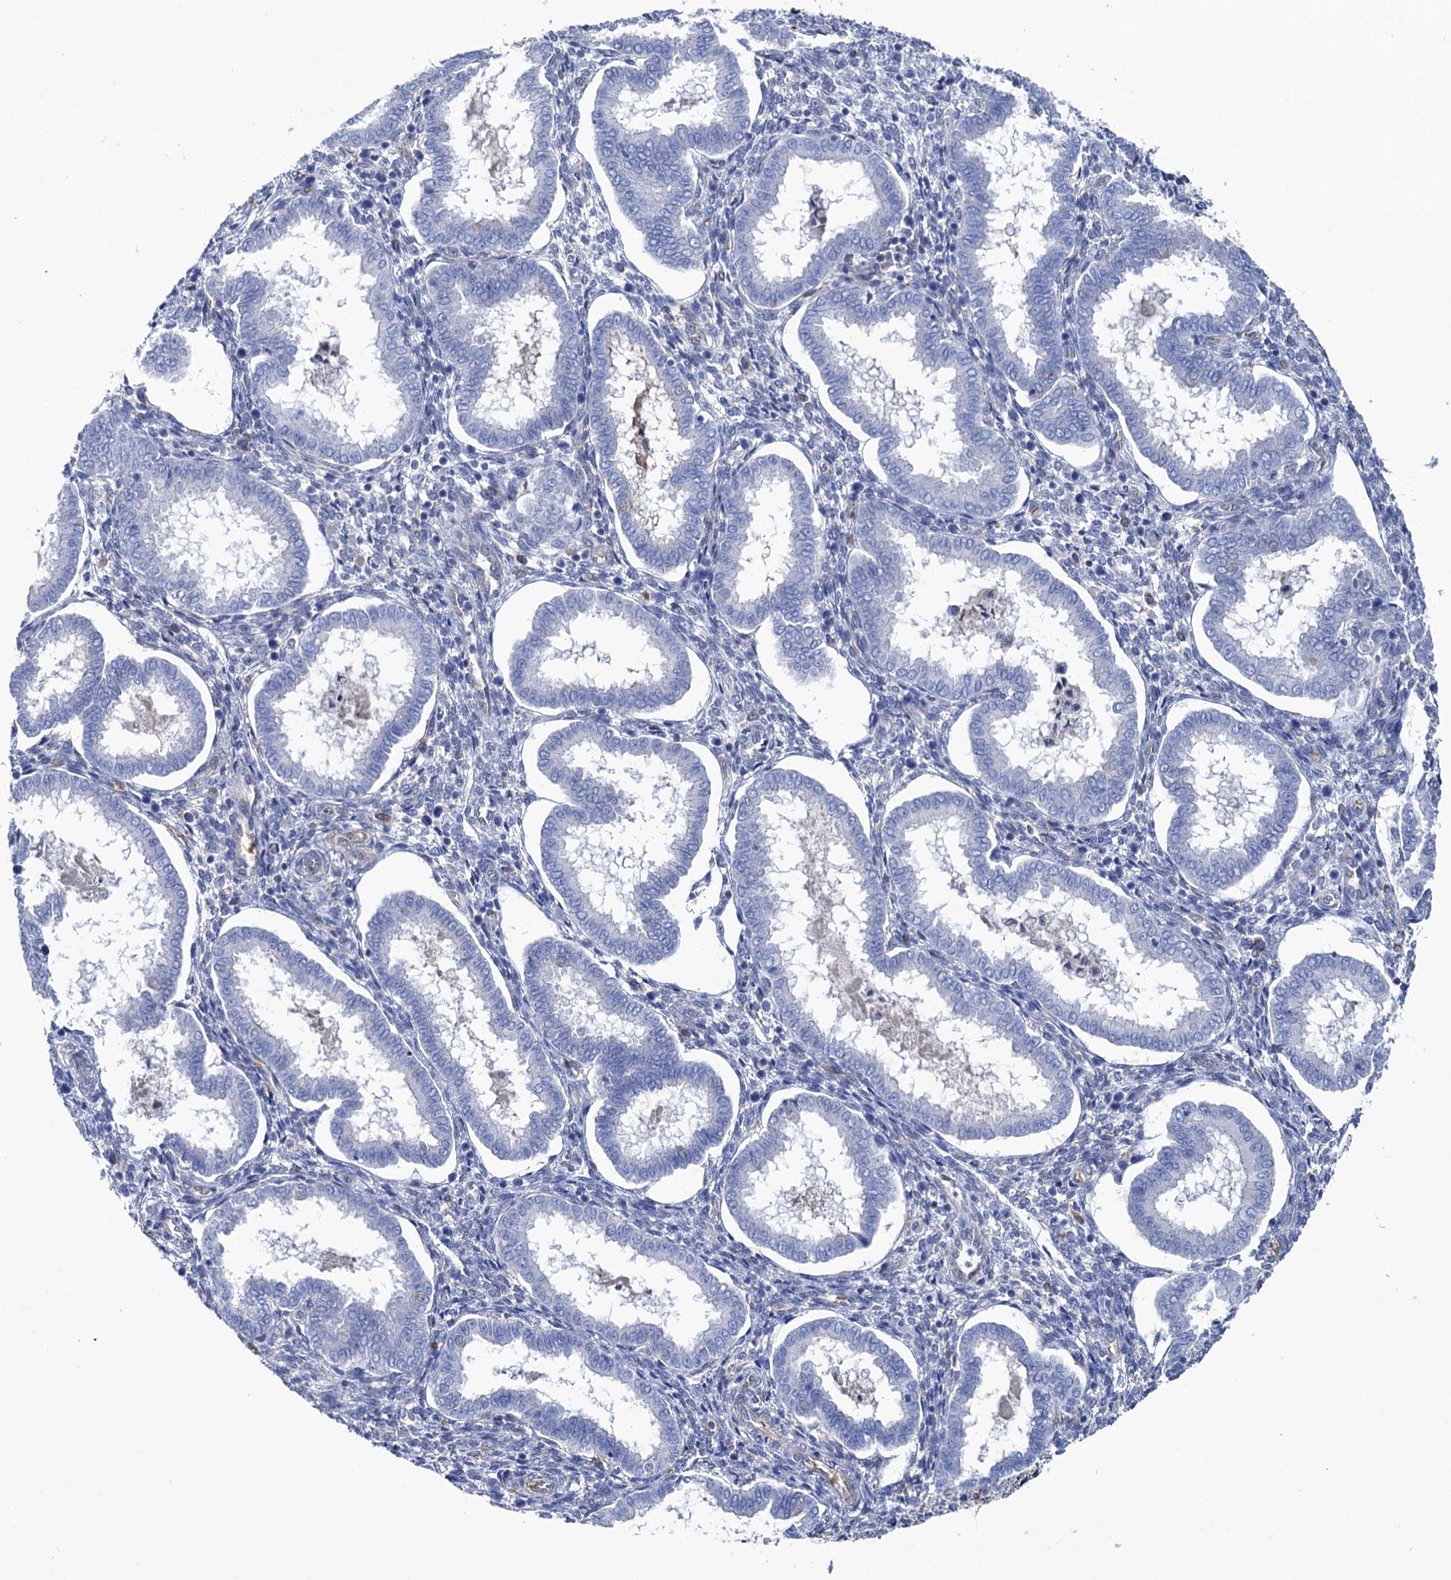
{"staining": {"intensity": "negative", "quantity": "none", "location": "none"}, "tissue": "endometrium", "cell_type": "Cells in endometrial stroma", "image_type": "normal", "snomed": [{"axis": "morphology", "description": "Normal tissue, NOS"}, {"axis": "topography", "description": "Endometrium"}], "caption": "Image shows no significant protein staining in cells in endometrial stroma of unremarkable endometrium.", "gene": "STING1", "patient": {"sex": "female", "age": 24}}